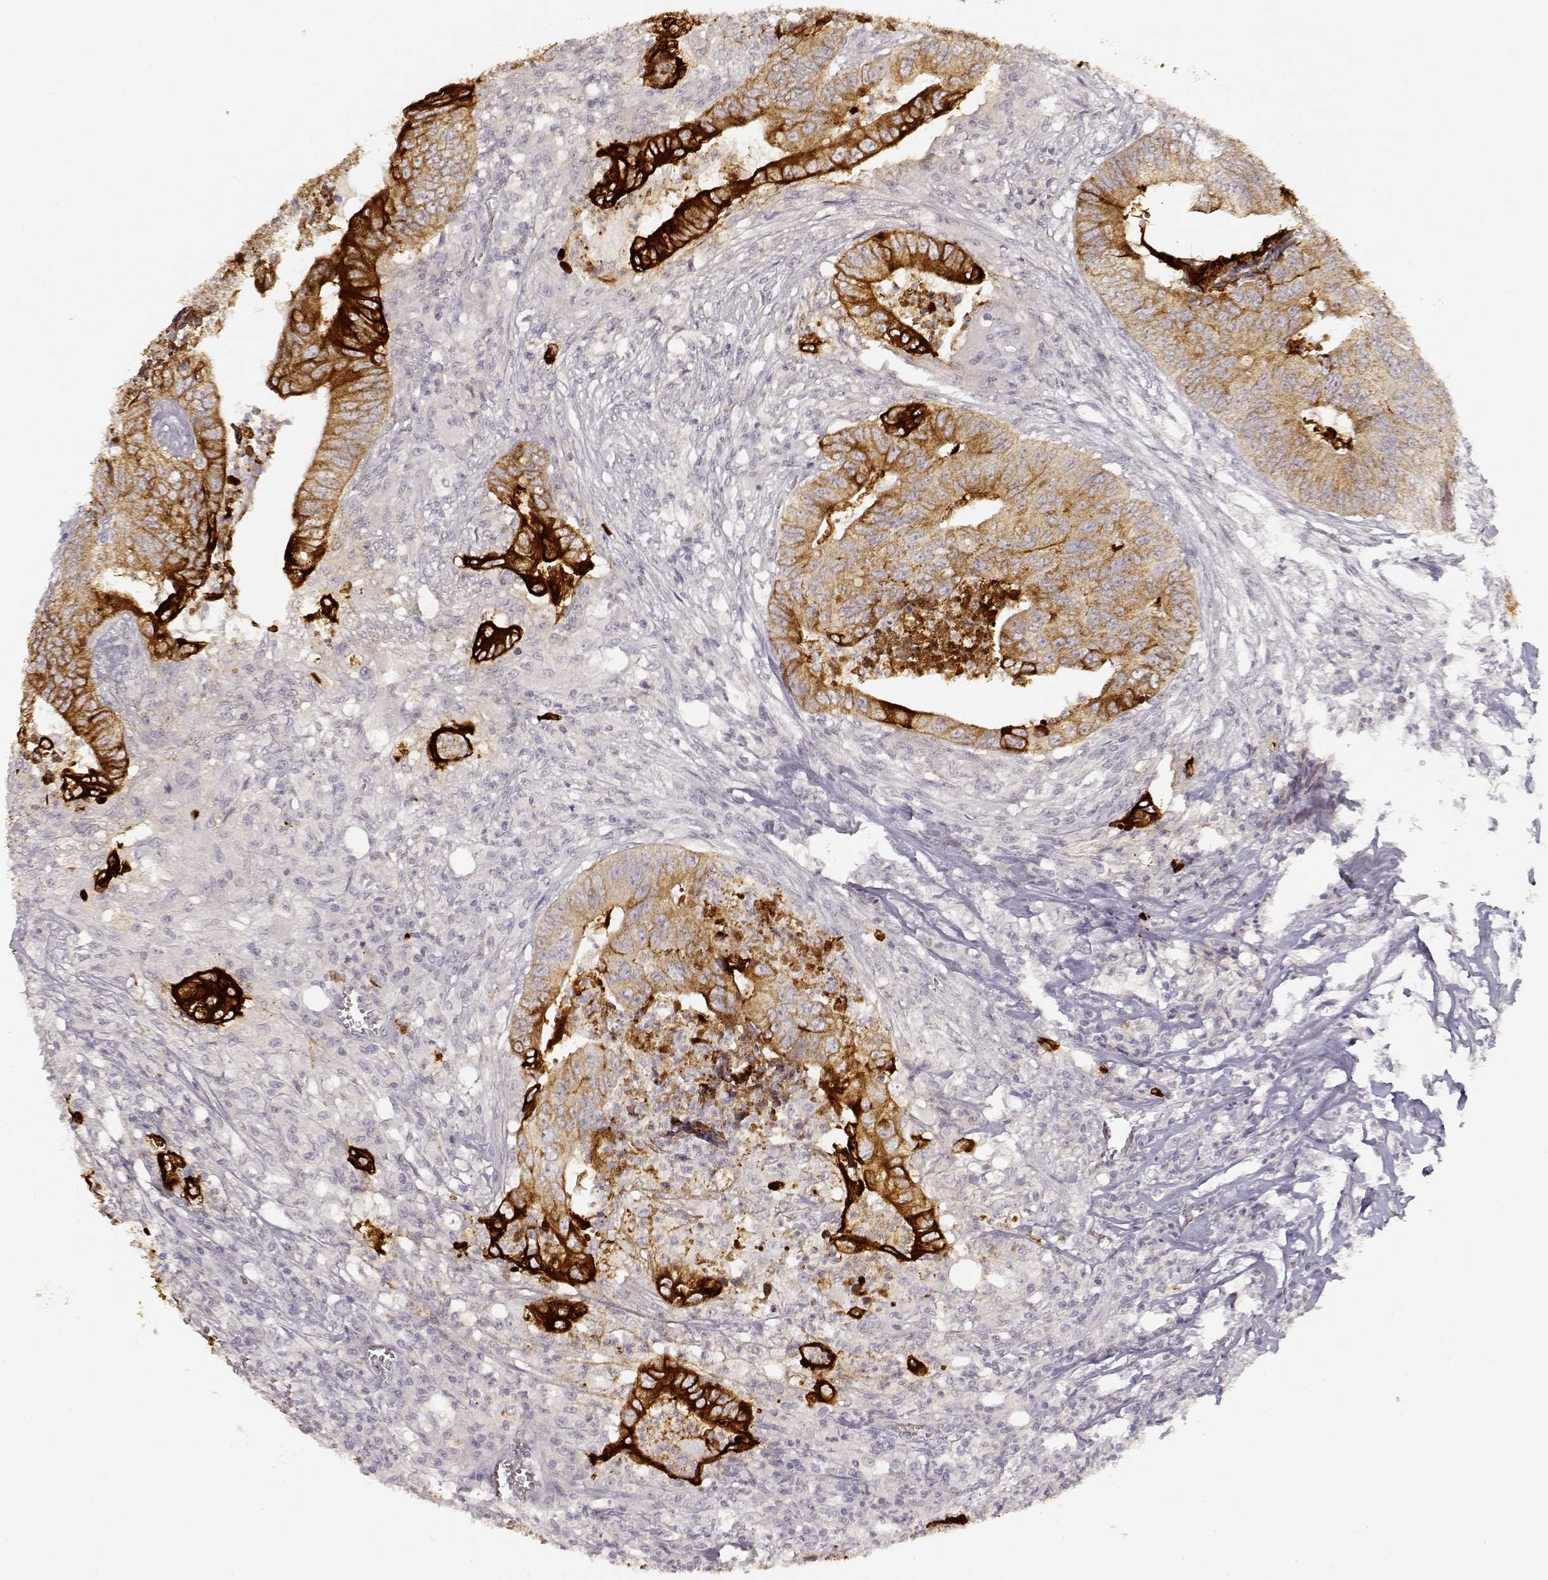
{"staining": {"intensity": "moderate", "quantity": ">75%", "location": "cytoplasmic/membranous"}, "tissue": "colorectal cancer", "cell_type": "Tumor cells", "image_type": "cancer", "snomed": [{"axis": "morphology", "description": "Adenocarcinoma, NOS"}, {"axis": "topography", "description": "Colon"}], "caption": "Colorectal cancer (adenocarcinoma) stained with a protein marker reveals moderate staining in tumor cells.", "gene": "LAMC2", "patient": {"sex": "male", "age": 84}}